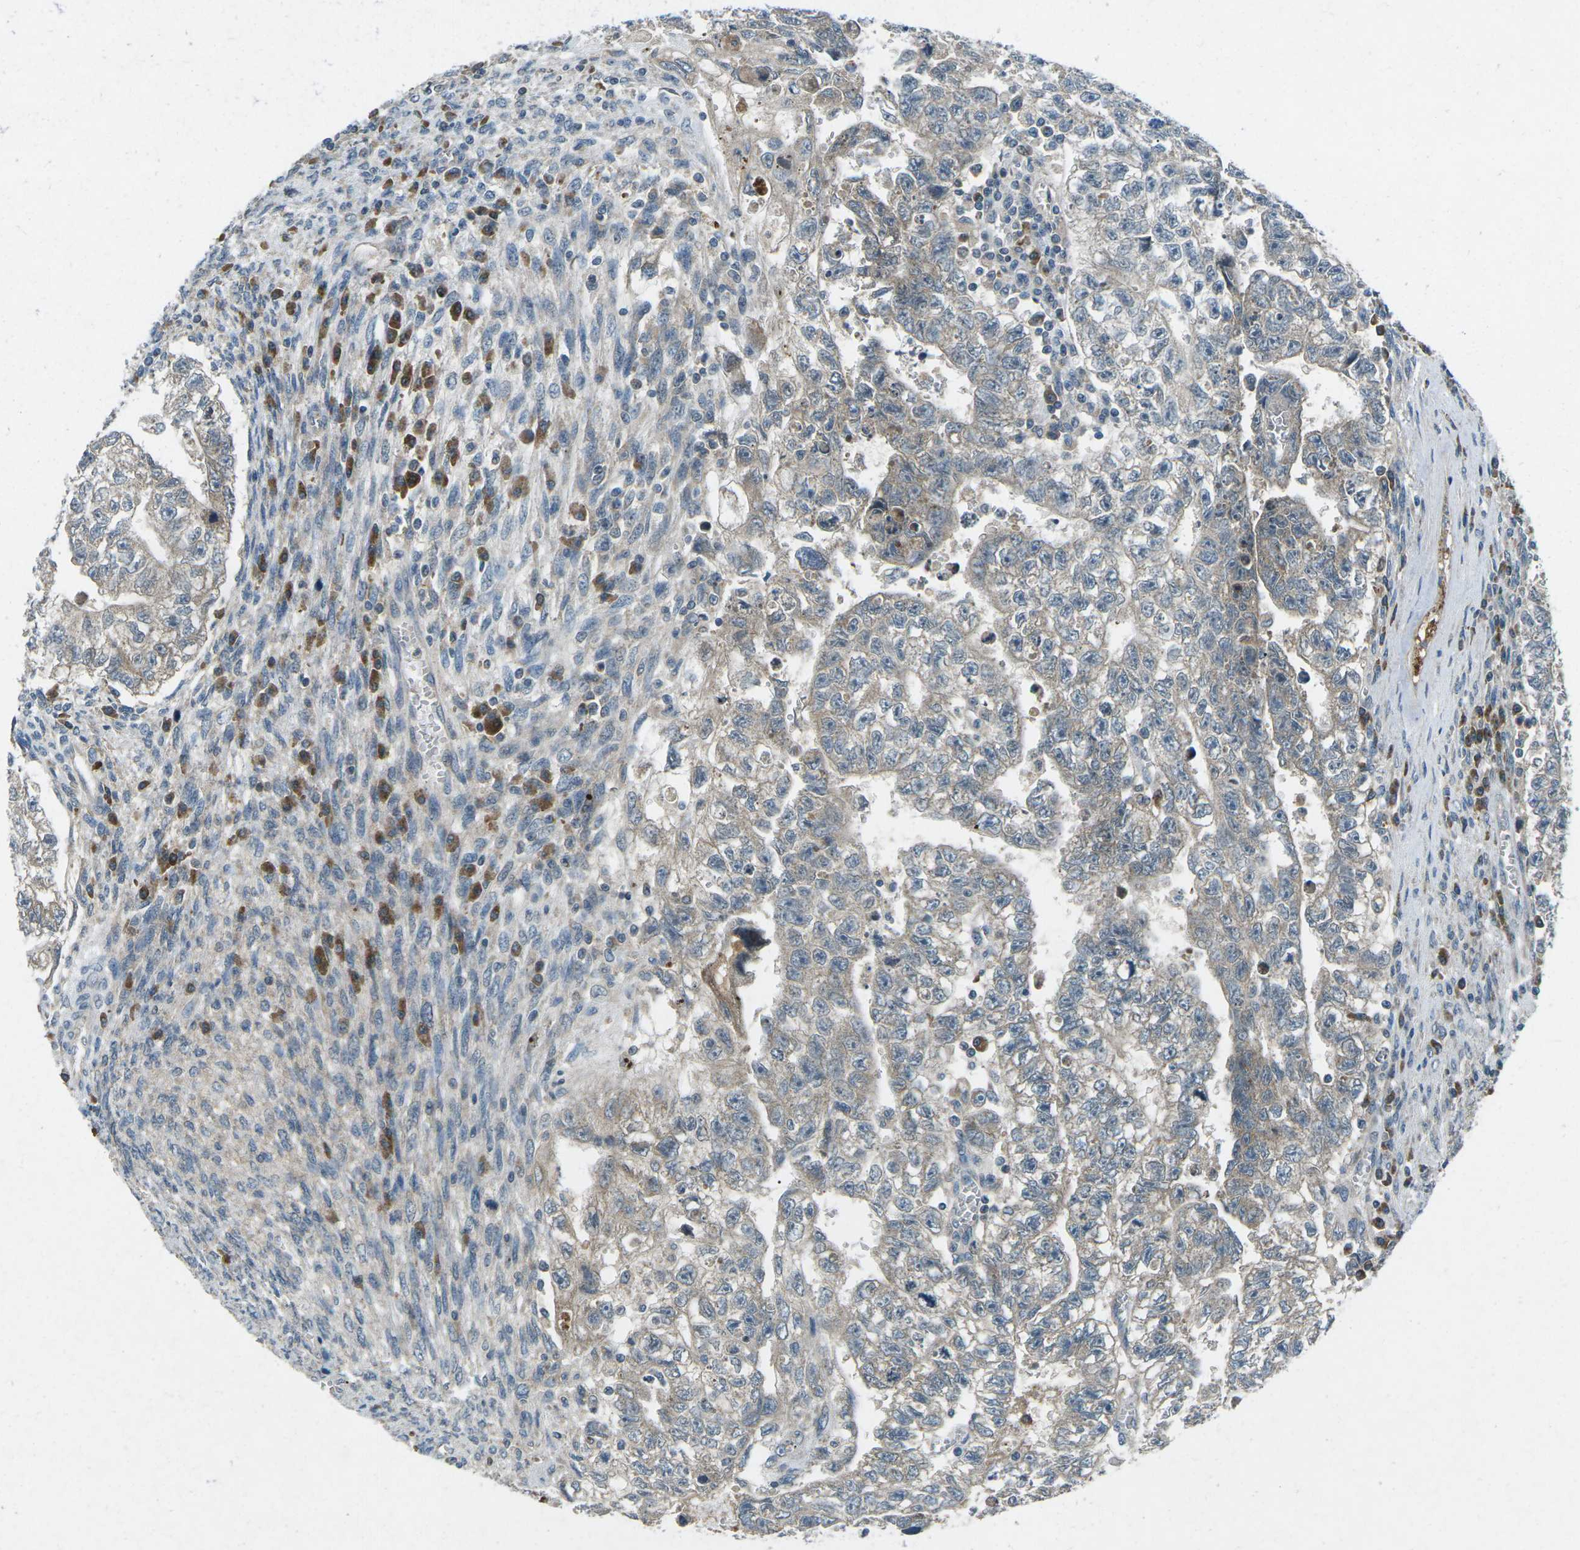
{"staining": {"intensity": "weak", "quantity": "<25%", "location": "cytoplasmic/membranous"}, "tissue": "testis cancer", "cell_type": "Tumor cells", "image_type": "cancer", "snomed": [{"axis": "morphology", "description": "Seminoma, NOS"}, {"axis": "morphology", "description": "Carcinoma, Embryonal, NOS"}, {"axis": "topography", "description": "Testis"}], "caption": "Immunohistochemistry image of neoplastic tissue: testis embryonal carcinoma stained with DAB reveals no significant protein expression in tumor cells. (DAB IHC with hematoxylin counter stain).", "gene": "CDK16", "patient": {"sex": "male", "age": 38}}